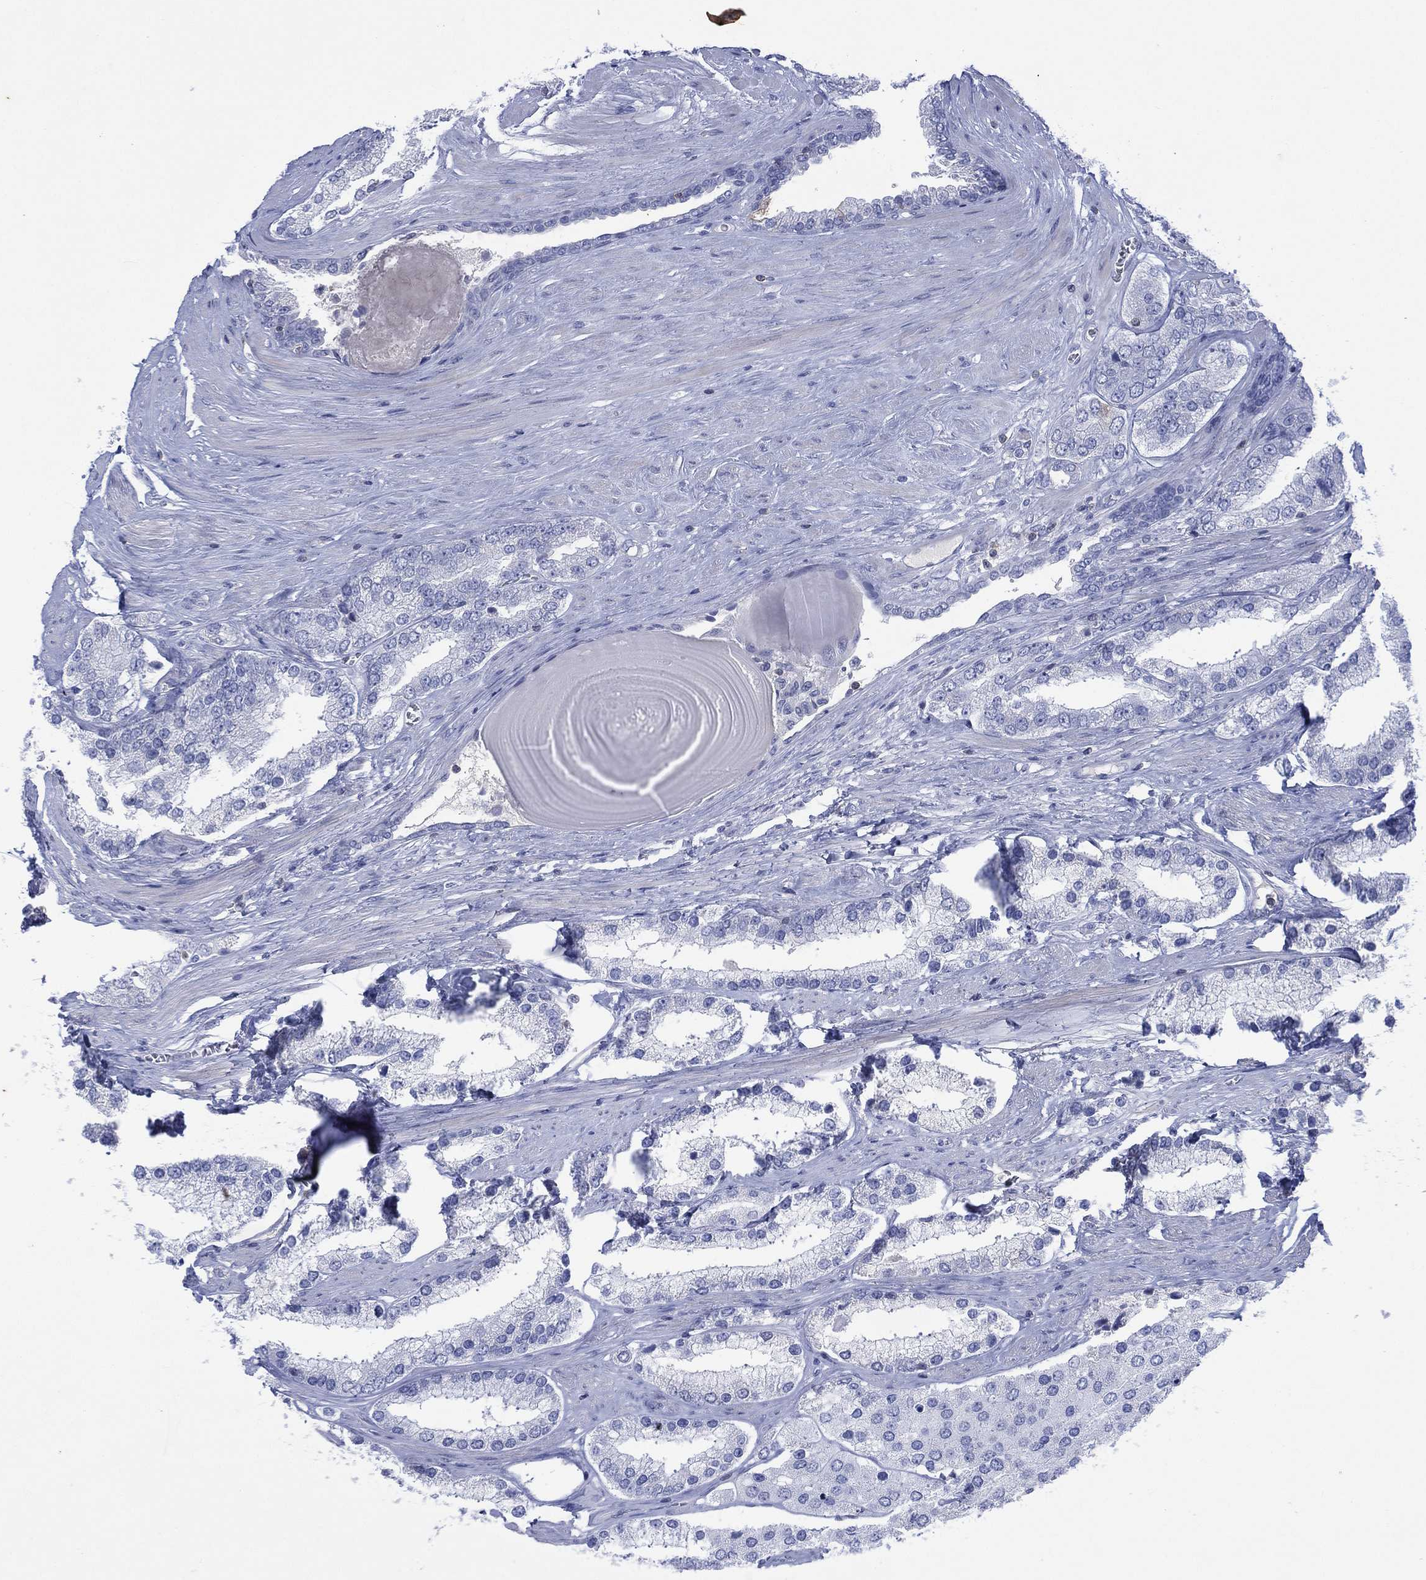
{"staining": {"intensity": "negative", "quantity": "none", "location": "none"}, "tissue": "prostate cancer", "cell_type": "Tumor cells", "image_type": "cancer", "snomed": [{"axis": "morphology", "description": "Adenocarcinoma, Low grade"}, {"axis": "topography", "description": "Prostate"}], "caption": "IHC photomicrograph of prostate low-grade adenocarcinoma stained for a protein (brown), which reveals no expression in tumor cells.", "gene": "SEPTIN1", "patient": {"sex": "male", "age": 69}}